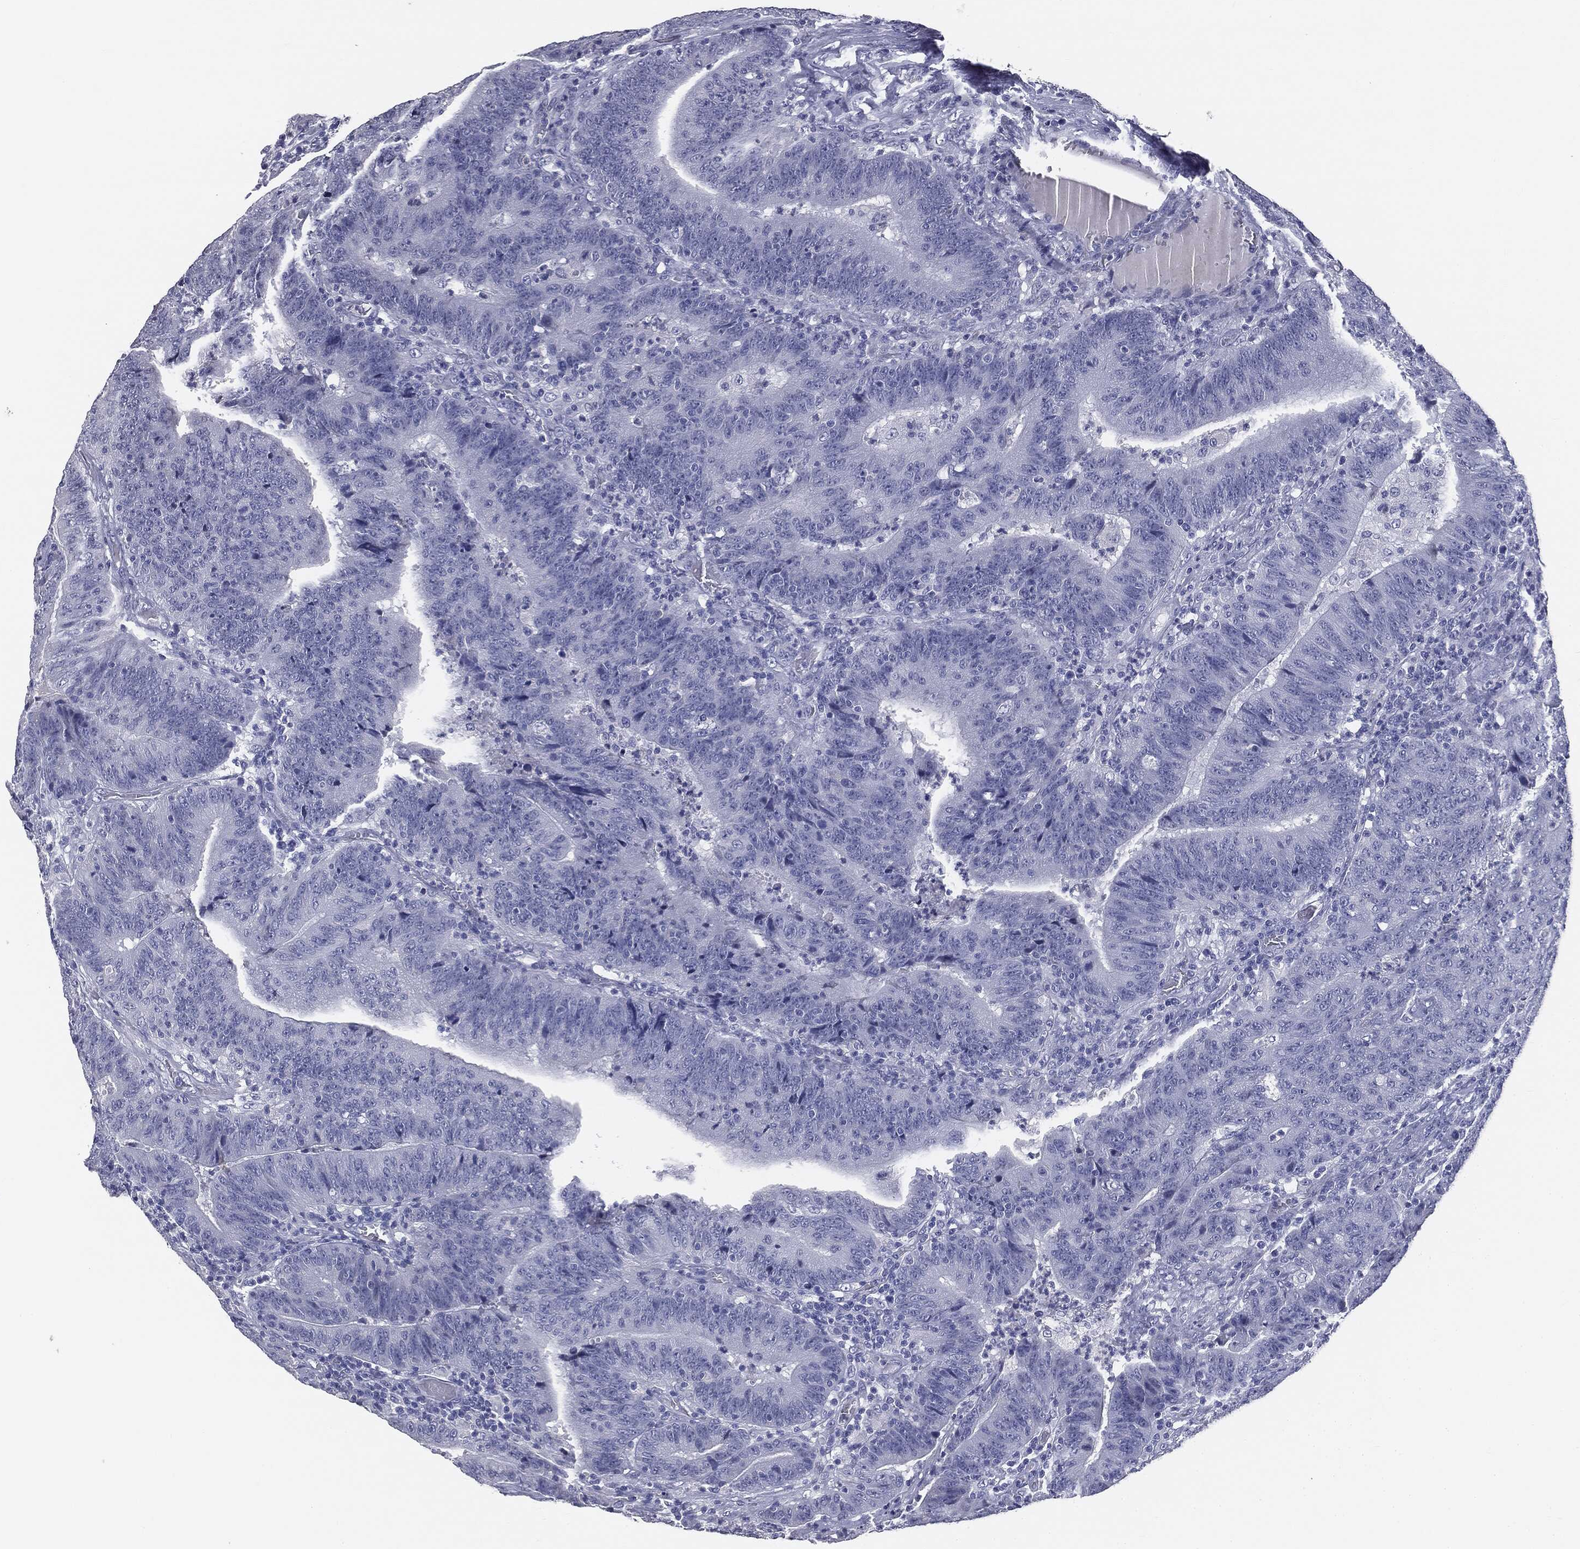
{"staining": {"intensity": "negative", "quantity": "none", "location": "none"}, "tissue": "colorectal cancer", "cell_type": "Tumor cells", "image_type": "cancer", "snomed": [{"axis": "morphology", "description": "Adenocarcinoma, NOS"}, {"axis": "topography", "description": "Colon"}], "caption": "A micrograph of colorectal cancer stained for a protein reveals no brown staining in tumor cells. Nuclei are stained in blue.", "gene": "AFP", "patient": {"sex": "female", "age": 75}}